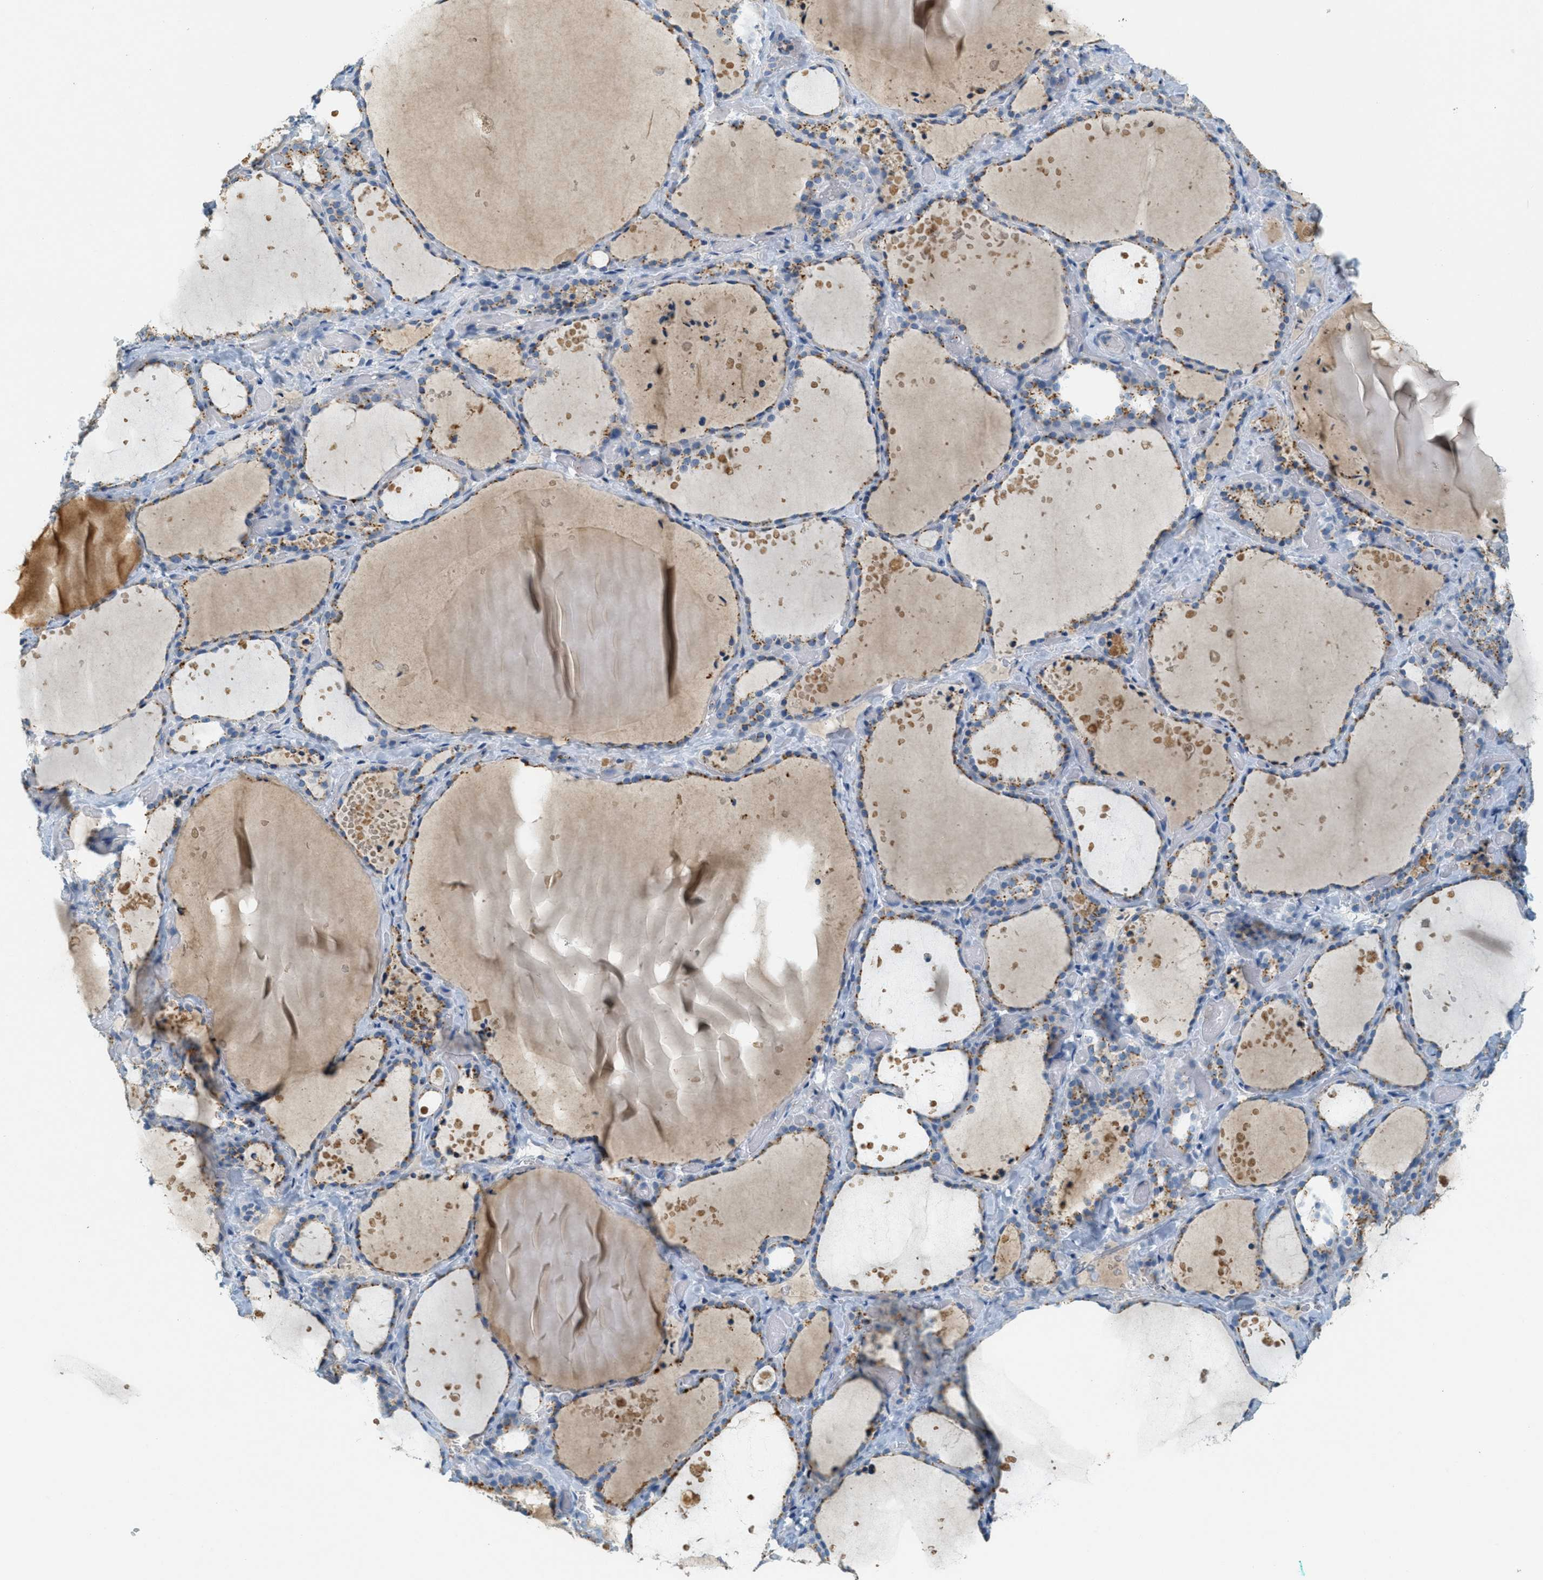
{"staining": {"intensity": "moderate", "quantity": "25%-75%", "location": "cytoplasmic/membranous"}, "tissue": "thyroid gland", "cell_type": "Glandular cells", "image_type": "normal", "snomed": [{"axis": "morphology", "description": "Normal tissue, NOS"}, {"axis": "topography", "description": "Thyroid gland"}], "caption": "A medium amount of moderate cytoplasmic/membranous staining is identified in approximately 25%-75% of glandular cells in unremarkable thyroid gland. The protein of interest is stained brown, and the nuclei are stained in blue (DAB IHC with brightfield microscopy, high magnification).", "gene": "ENTPD4", "patient": {"sex": "female", "age": 44}}